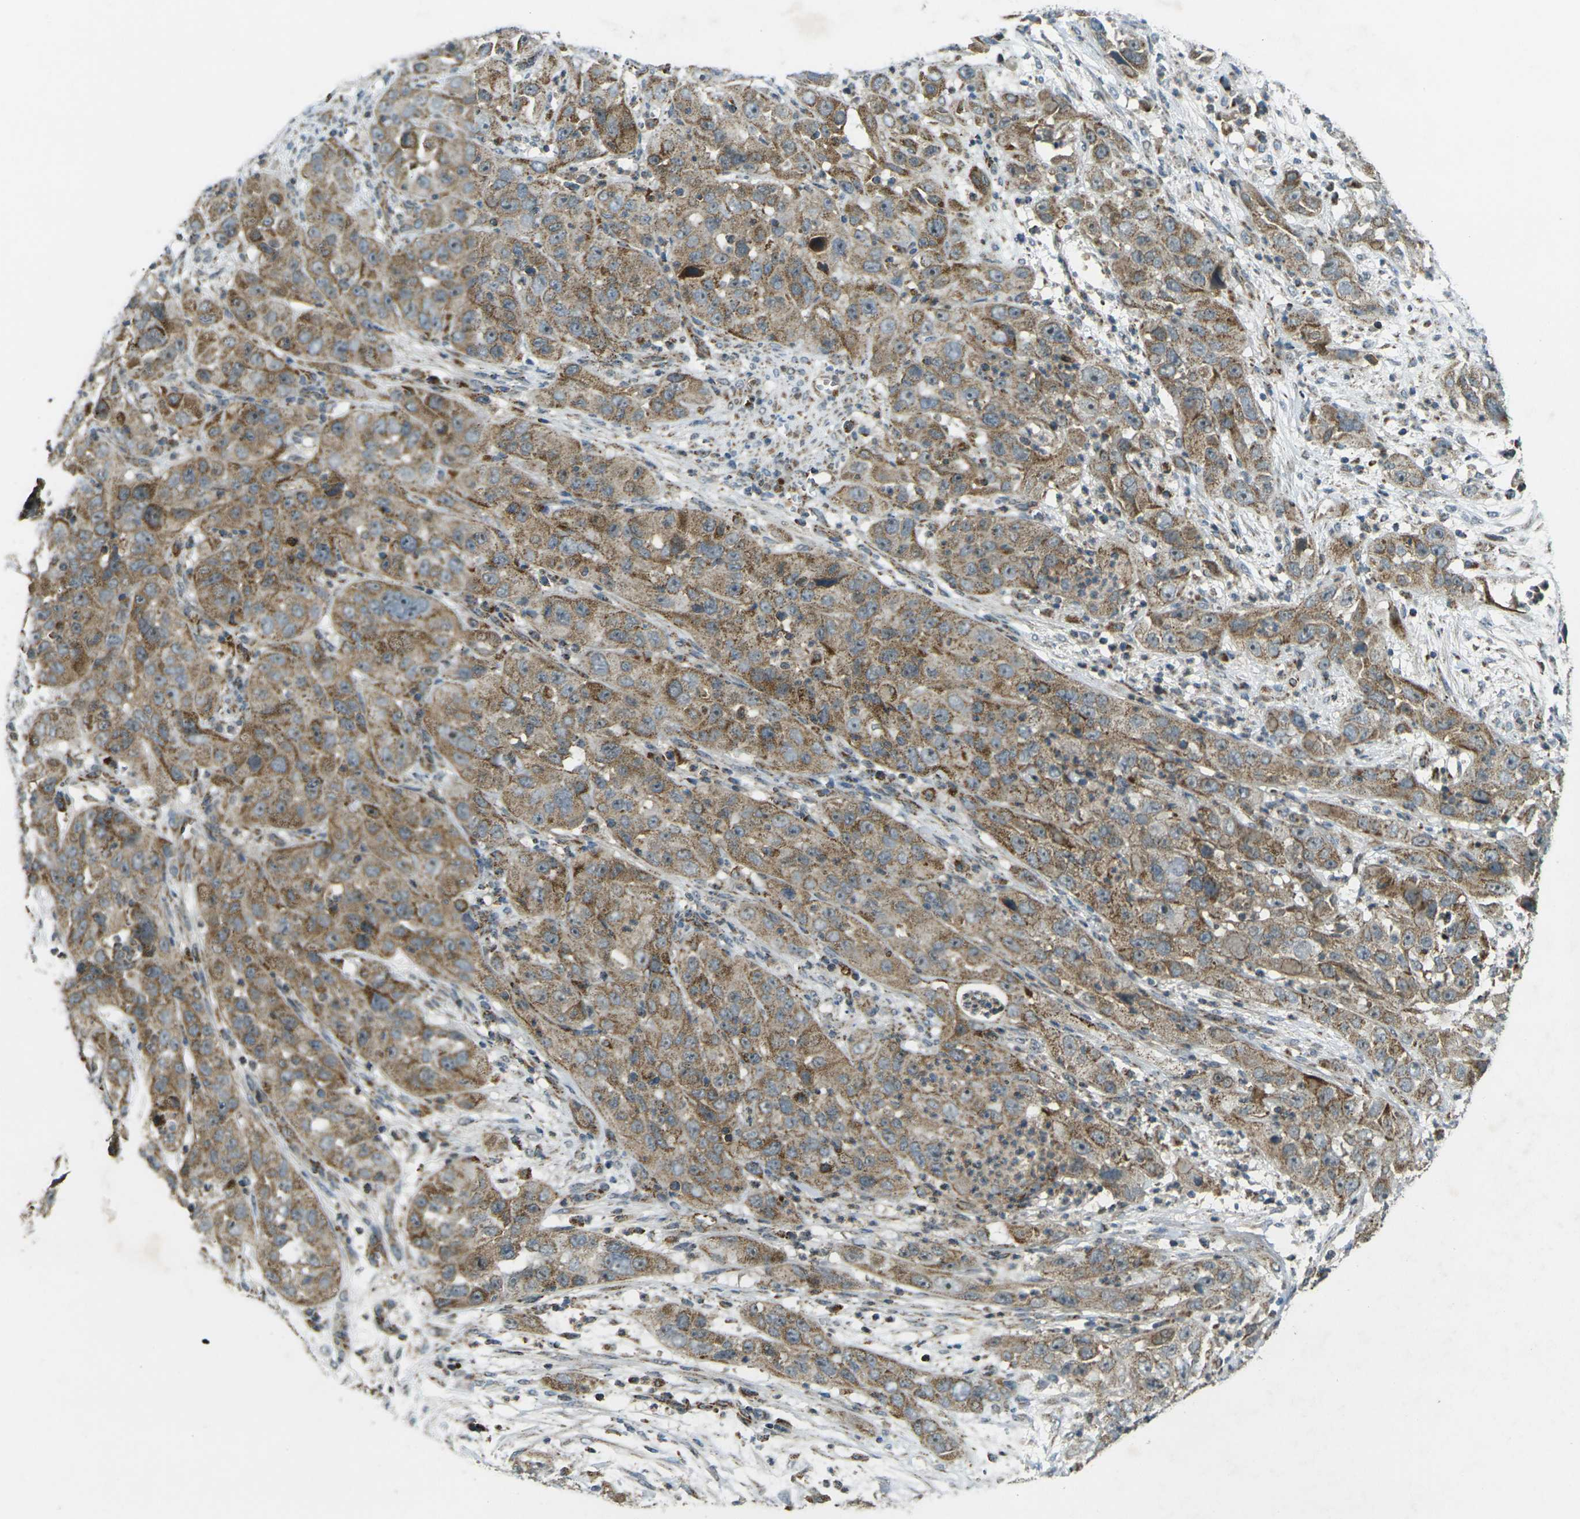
{"staining": {"intensity": "moderate", "quantity": ">75%", "location": "cytoplasmic/membranous"}, "tissue": "cervical cancer", "cell_type": "Tumor cells", "image_type": "cancer", "snomed": [{"axis": "morphology", "description": "Squamous cell carcinoma, NOS"}, {"axis": "topography", "description": "Cervix"}], "caption": "A brown stain highlights moderate cytoplasmic/membranous expression of a protein in human cervical squamous cell carcinoma tumor cells.", "gene": "IGF1R", "patient": {"sex": "female", "age": 32}}